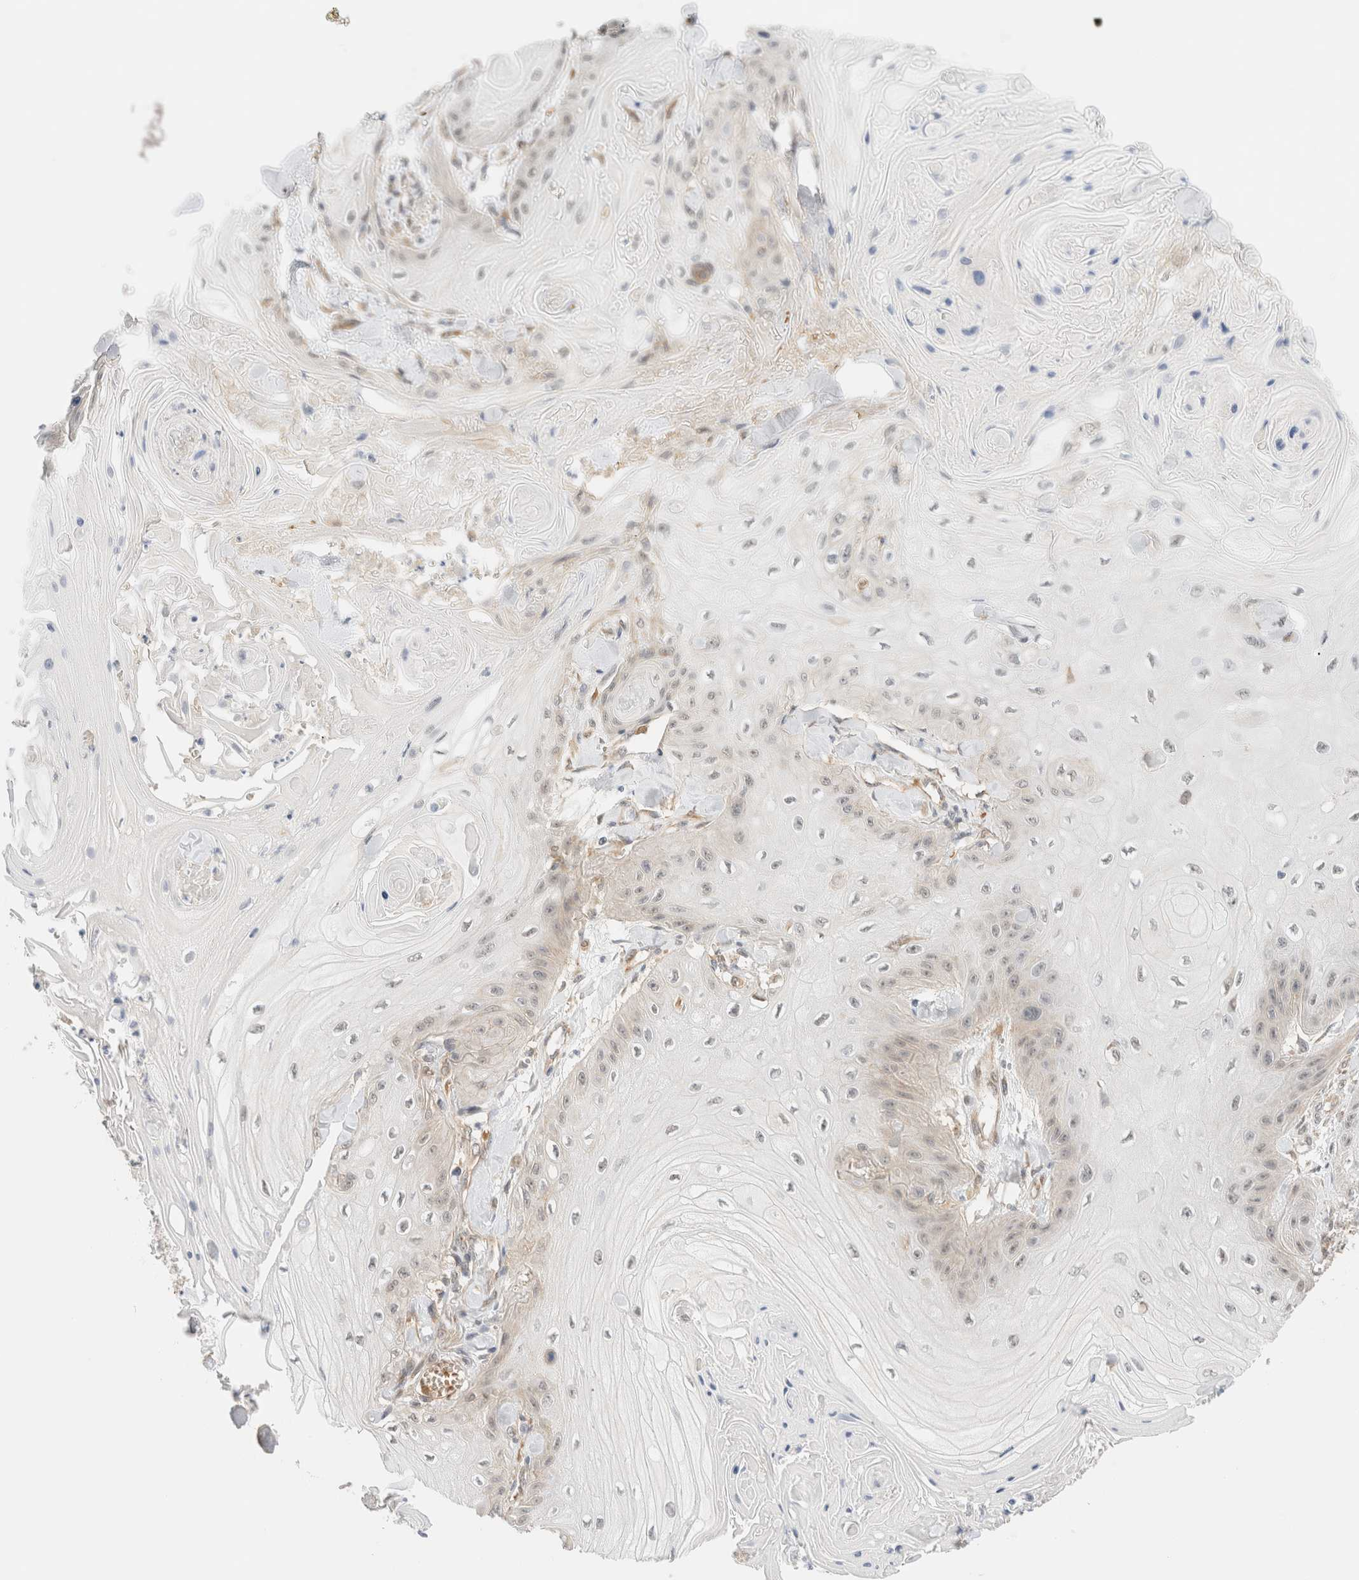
{"staining": {"intensity": "weak", "quantity": "<25%", "location": "cytoplasmic/membranous"}, "tissue": "skin cancer", "cell_type": "Tumor cells", "image_type": "cancer", "snomed": [{"axis": "morphology", "description": "Squamous cell carcinoma, NOS"}, {"axis": "topography", "description": "Skin"}], "caption": "An immunohistochemistry (IHC) micrograph of skin cancer is shown. There is no staining in tumor cells of skin cancer. (DAB (3,3'-diaminobenzidine) immunohistochemistry, high magnification).", "gene": "SYVN1", "patient": {"sex": "male", "age": 74}}